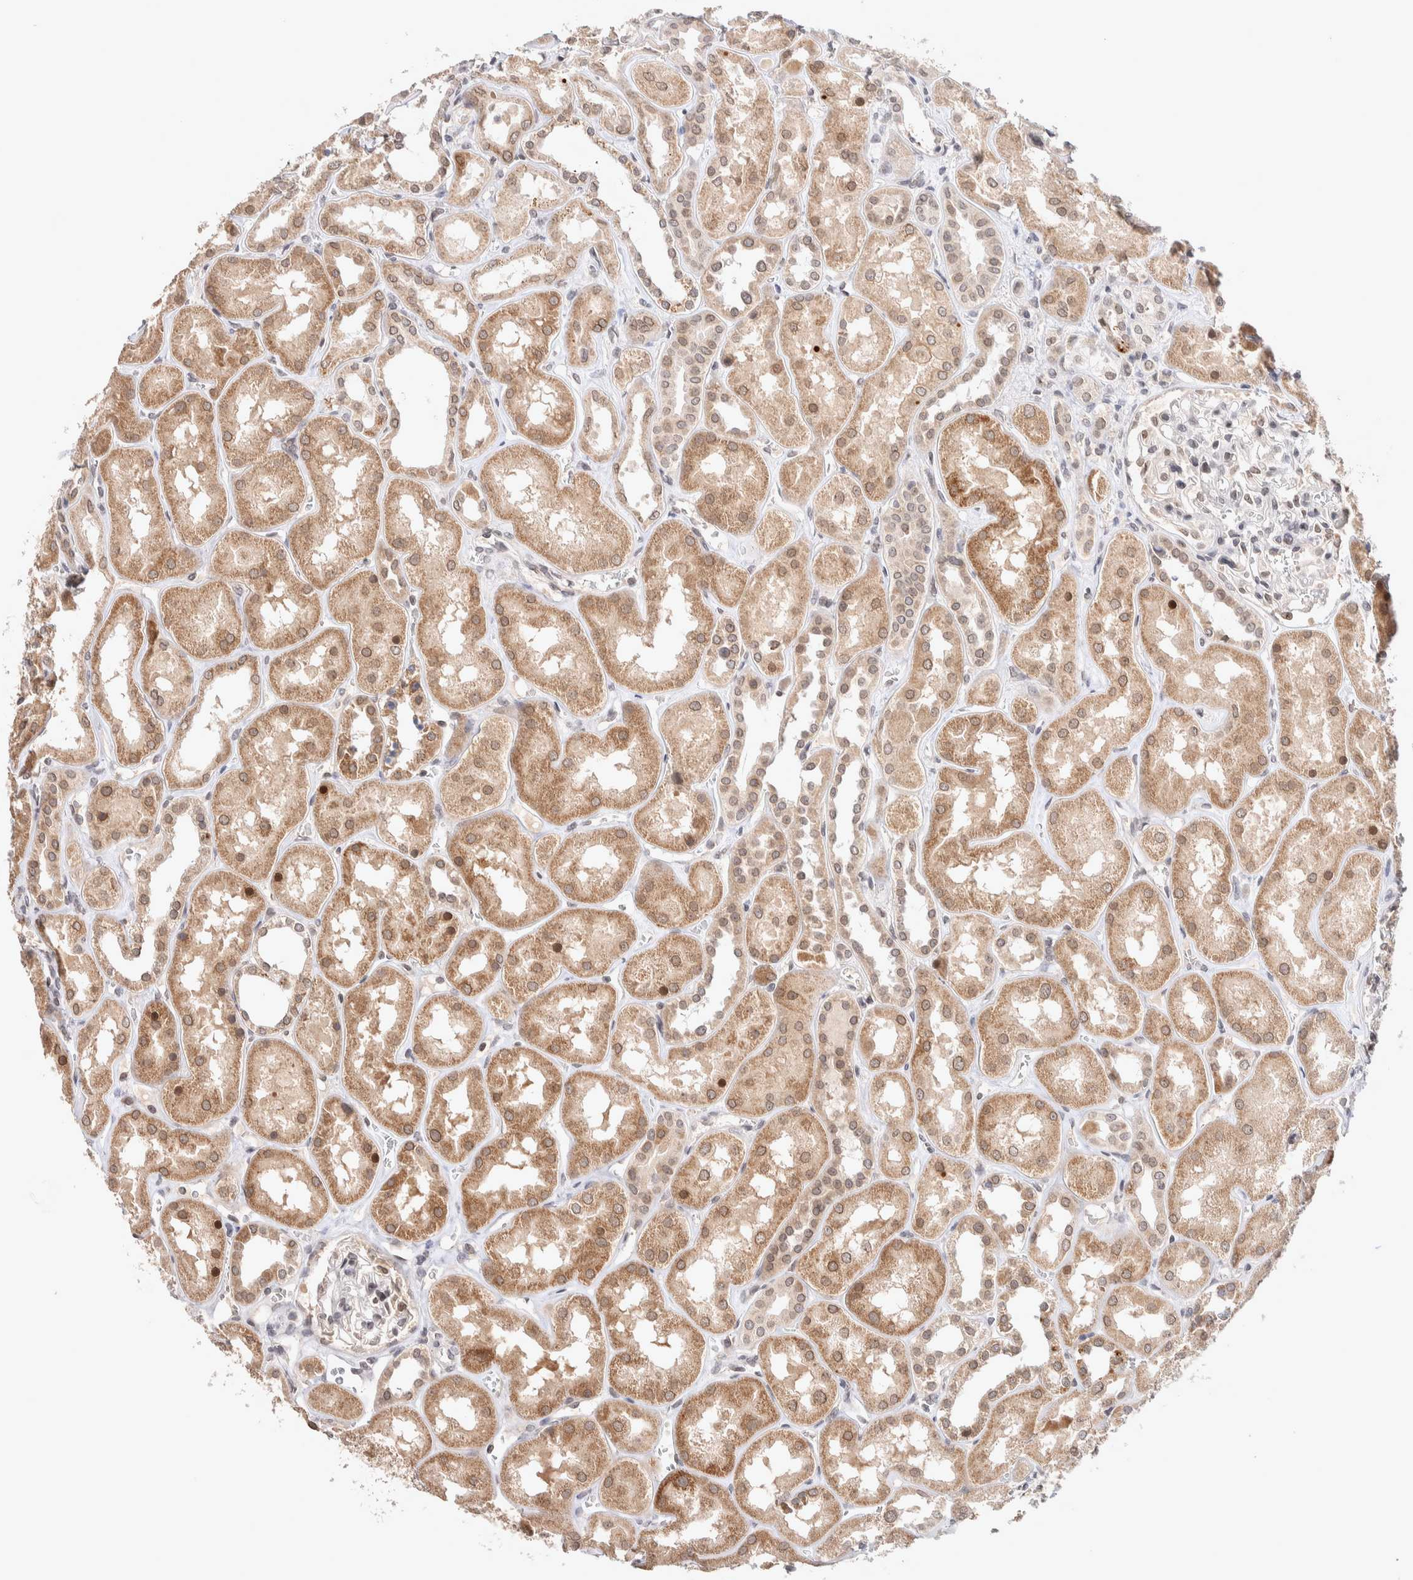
{"staining": {"intensity": "moderate", "quantity": "<25%", "location": "nuclear"}, "tissue": "kidney", "cell_type": "Cells in glomeruli", "image_type": "normal", "snomed": [{"axis": "morphology", "description": "Normal tissue, NOS"}, {"axis": "topography", "description": "Kidney"}], "caption": "Brown immunohistochemical staining in unremarkable kidney exhibits moderate nuclear staining in approximately <25% of cells in glomeruli. The protein is stained brown, and the nuclei are stained in blue (DAB IHC with brightfield microscopy, high magnification).", "gene": "CRAT", "patient": {"sex": "male", "age": 70}}